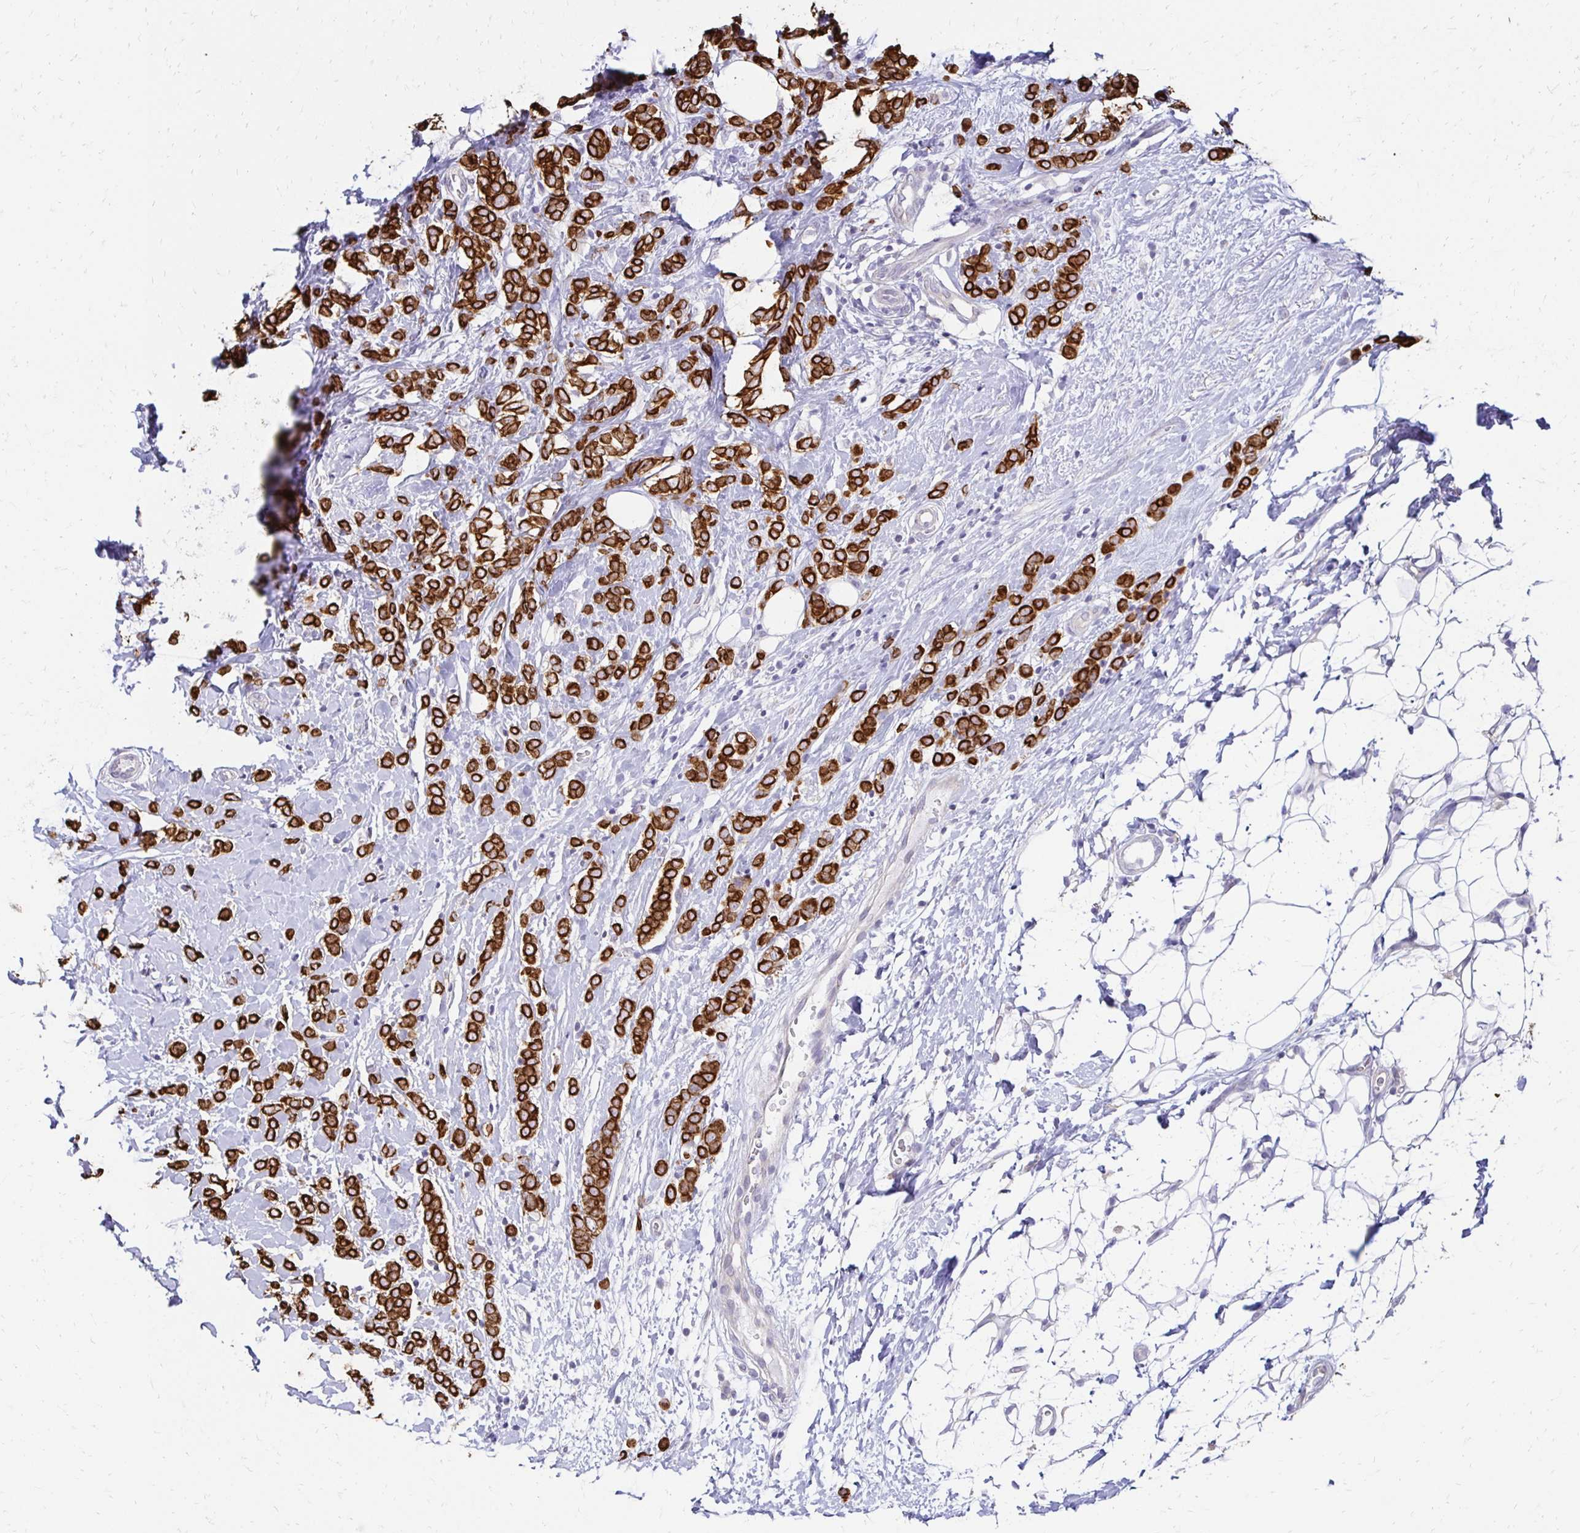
{"staining": {"intensity": "strong", "quantity": ">75%", "location": "cytoplasmic/membranous"}, "tissue": "breast cancer", "cell_type": "Tumor cells", "image_type": "cancer", "snomed": [{"axis": "morphology", "description": "Lobular carcinoma"}, {"axis": "topography", "description": "Breast"}], "caption": "Immunohistochemical staining of human breast cancer (lobular carcinoma) shows strong cytoplasmic/membranous protein expression in approximately >75% of tumor cells.", "gene": "C1QTNF2", "patient": {"sex": "female", "age": 49}}